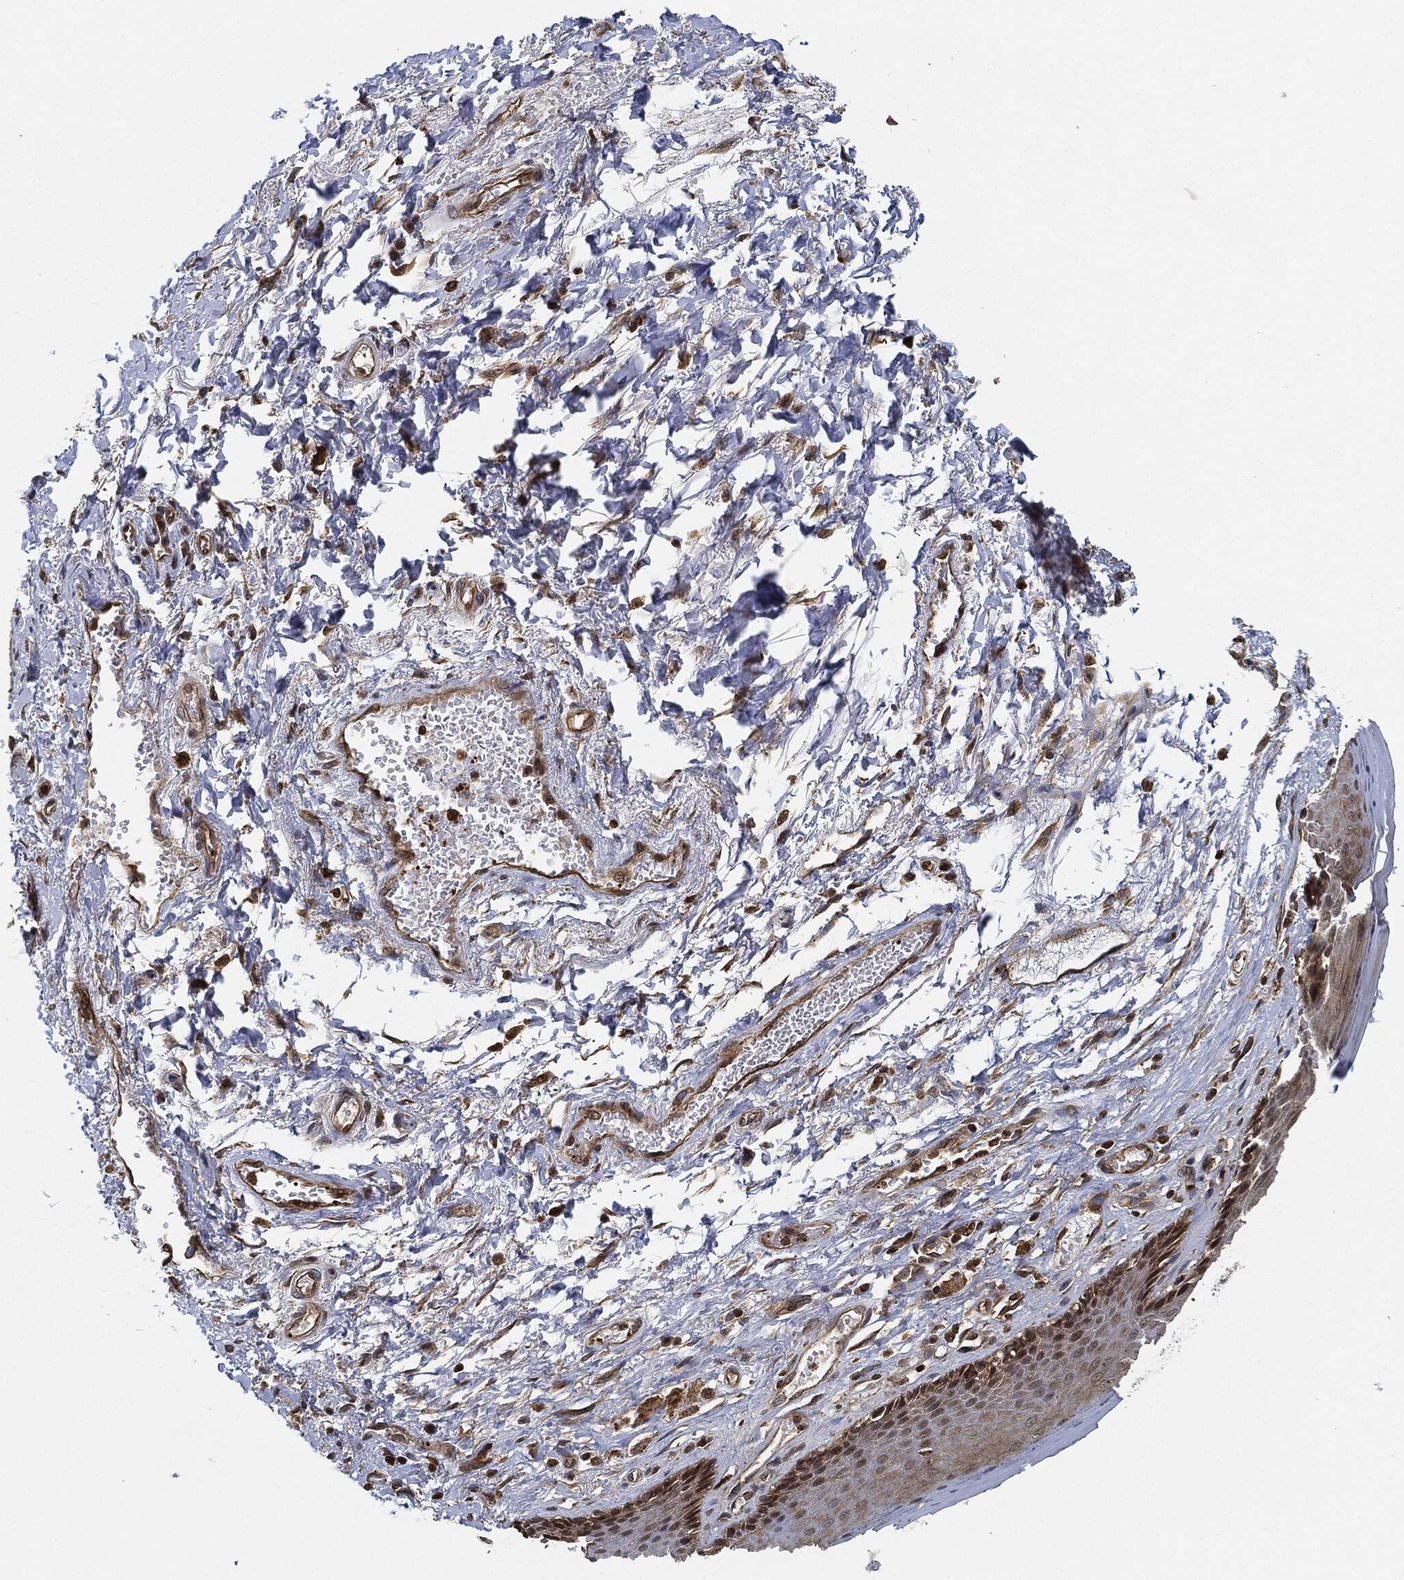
{"staining": {"intensity": "strong", "quantity": "25%-75%", "location": "cytoplasmic/membranous"}, "tissue": "skin", "cell_type": "Epidermal cells", "image_type": "normal", "snomed": [{"axis": "morphology", "description": "Normal tissue, NOS"}, {"axis": "morphology", "description": "Adenocarcinoma, NOS"}, {"axis": "topography", "description": "Rectum"}, {"axis": "topography", "description": "Anal"}], "caption": "Brown immunohistochemical staining in normal human skin displays strong cytoplasmic/membranous staining in approximately 25%-75% of epidermal cells.", "gene": "MAP3K3", "patient": {"sex": "female", "age": 68}}